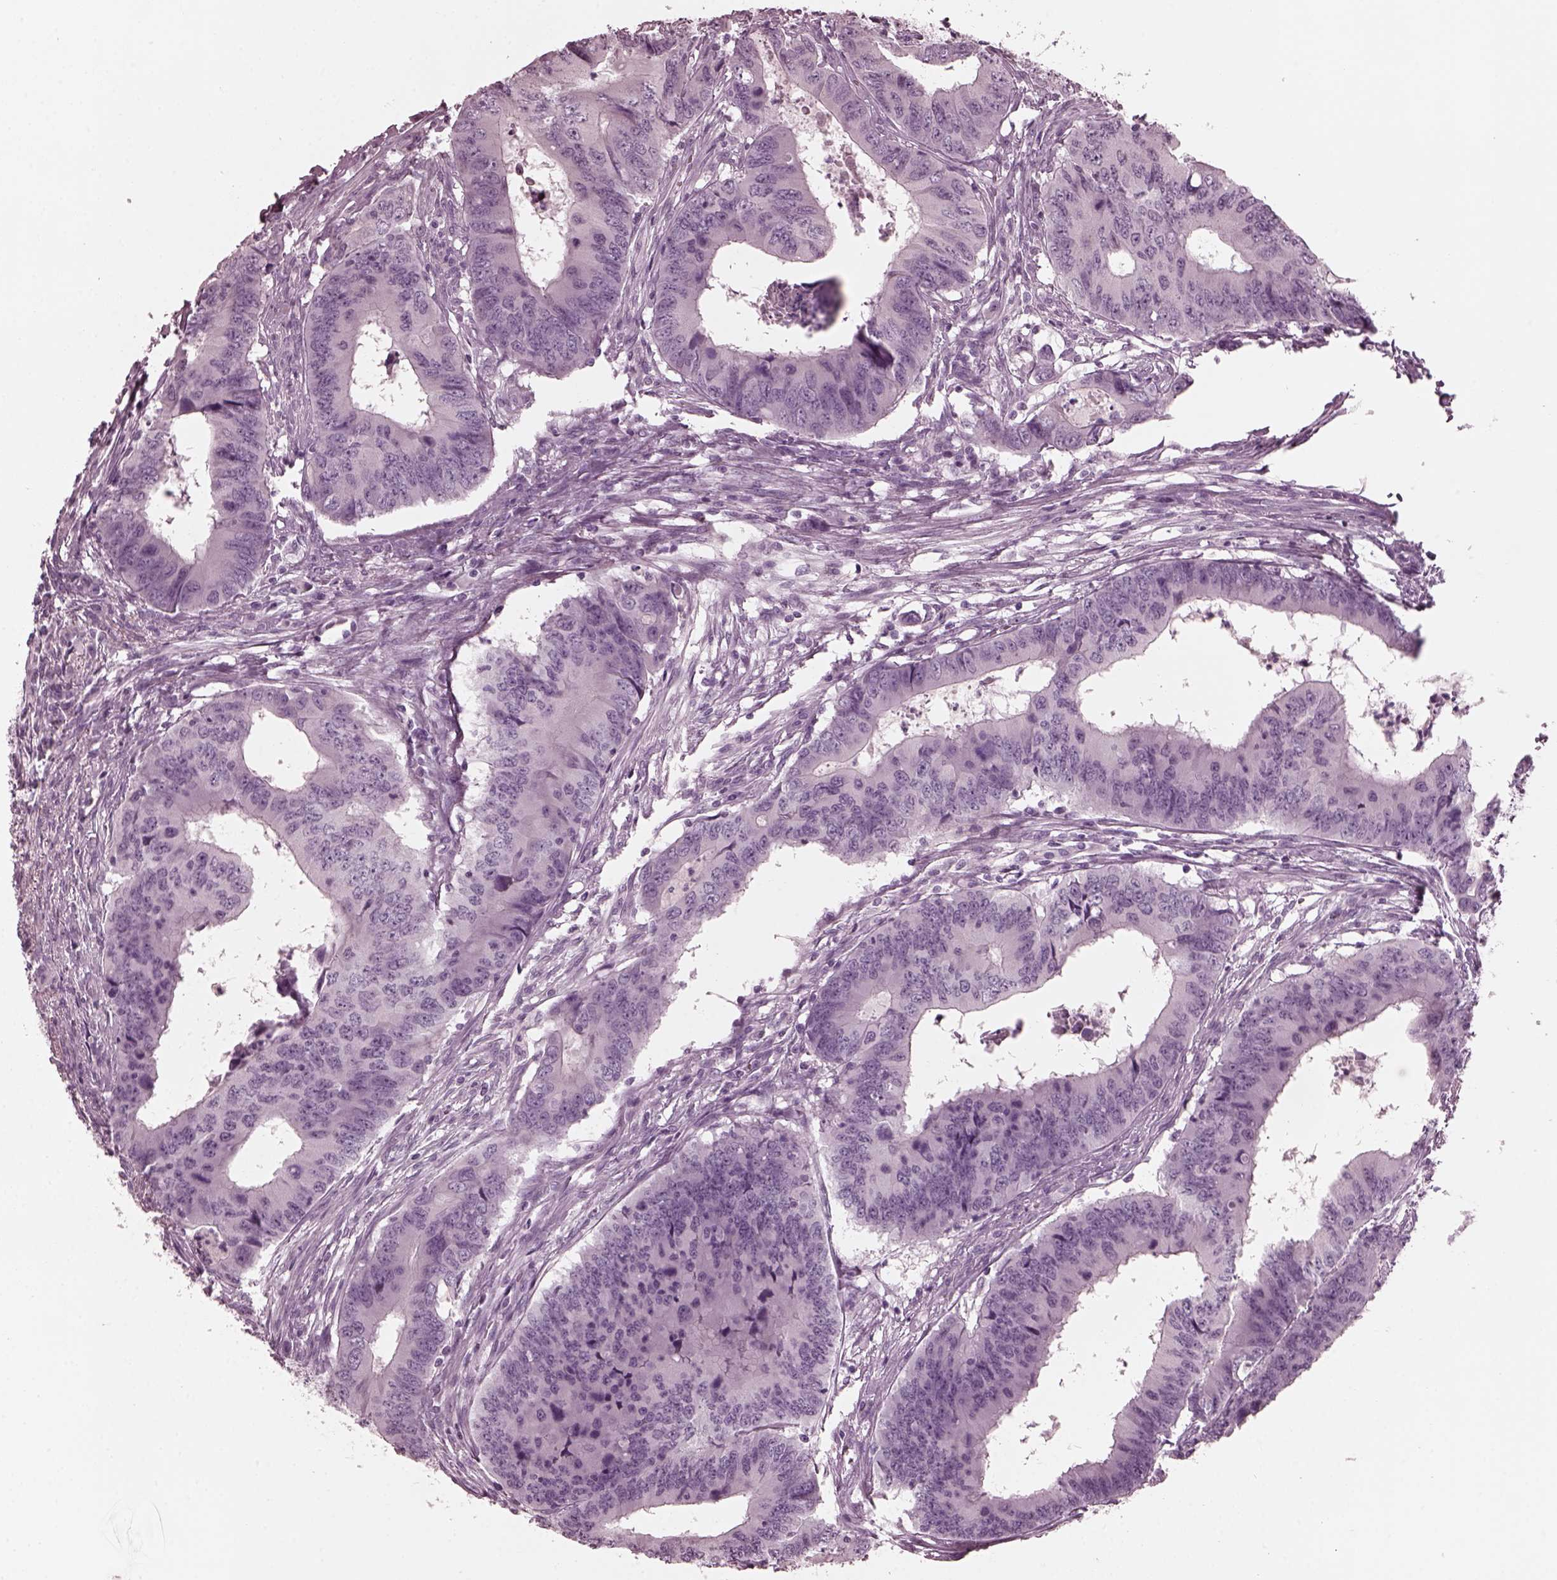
{"staining": {"intensity": "negative", "quantity": "none", "location": "none"}, "tissue": "colorectal cancer", "cell_type": "Tumor cells", "image_type": "cancer", "snomed": [{"axis": "morphology", "description": "Adenocarcinoma, NOS"}, {"axis": "topography", "description": "Colon"}], "caption": "Immunohistochemistry histopathology image of human colorectal cancer (adenocarcinoma) stained for a protein (brown), which exhibits no positivity in tumor cells.", "gene": "GRM6", "patient": {"sex": "male", "age": 53}}